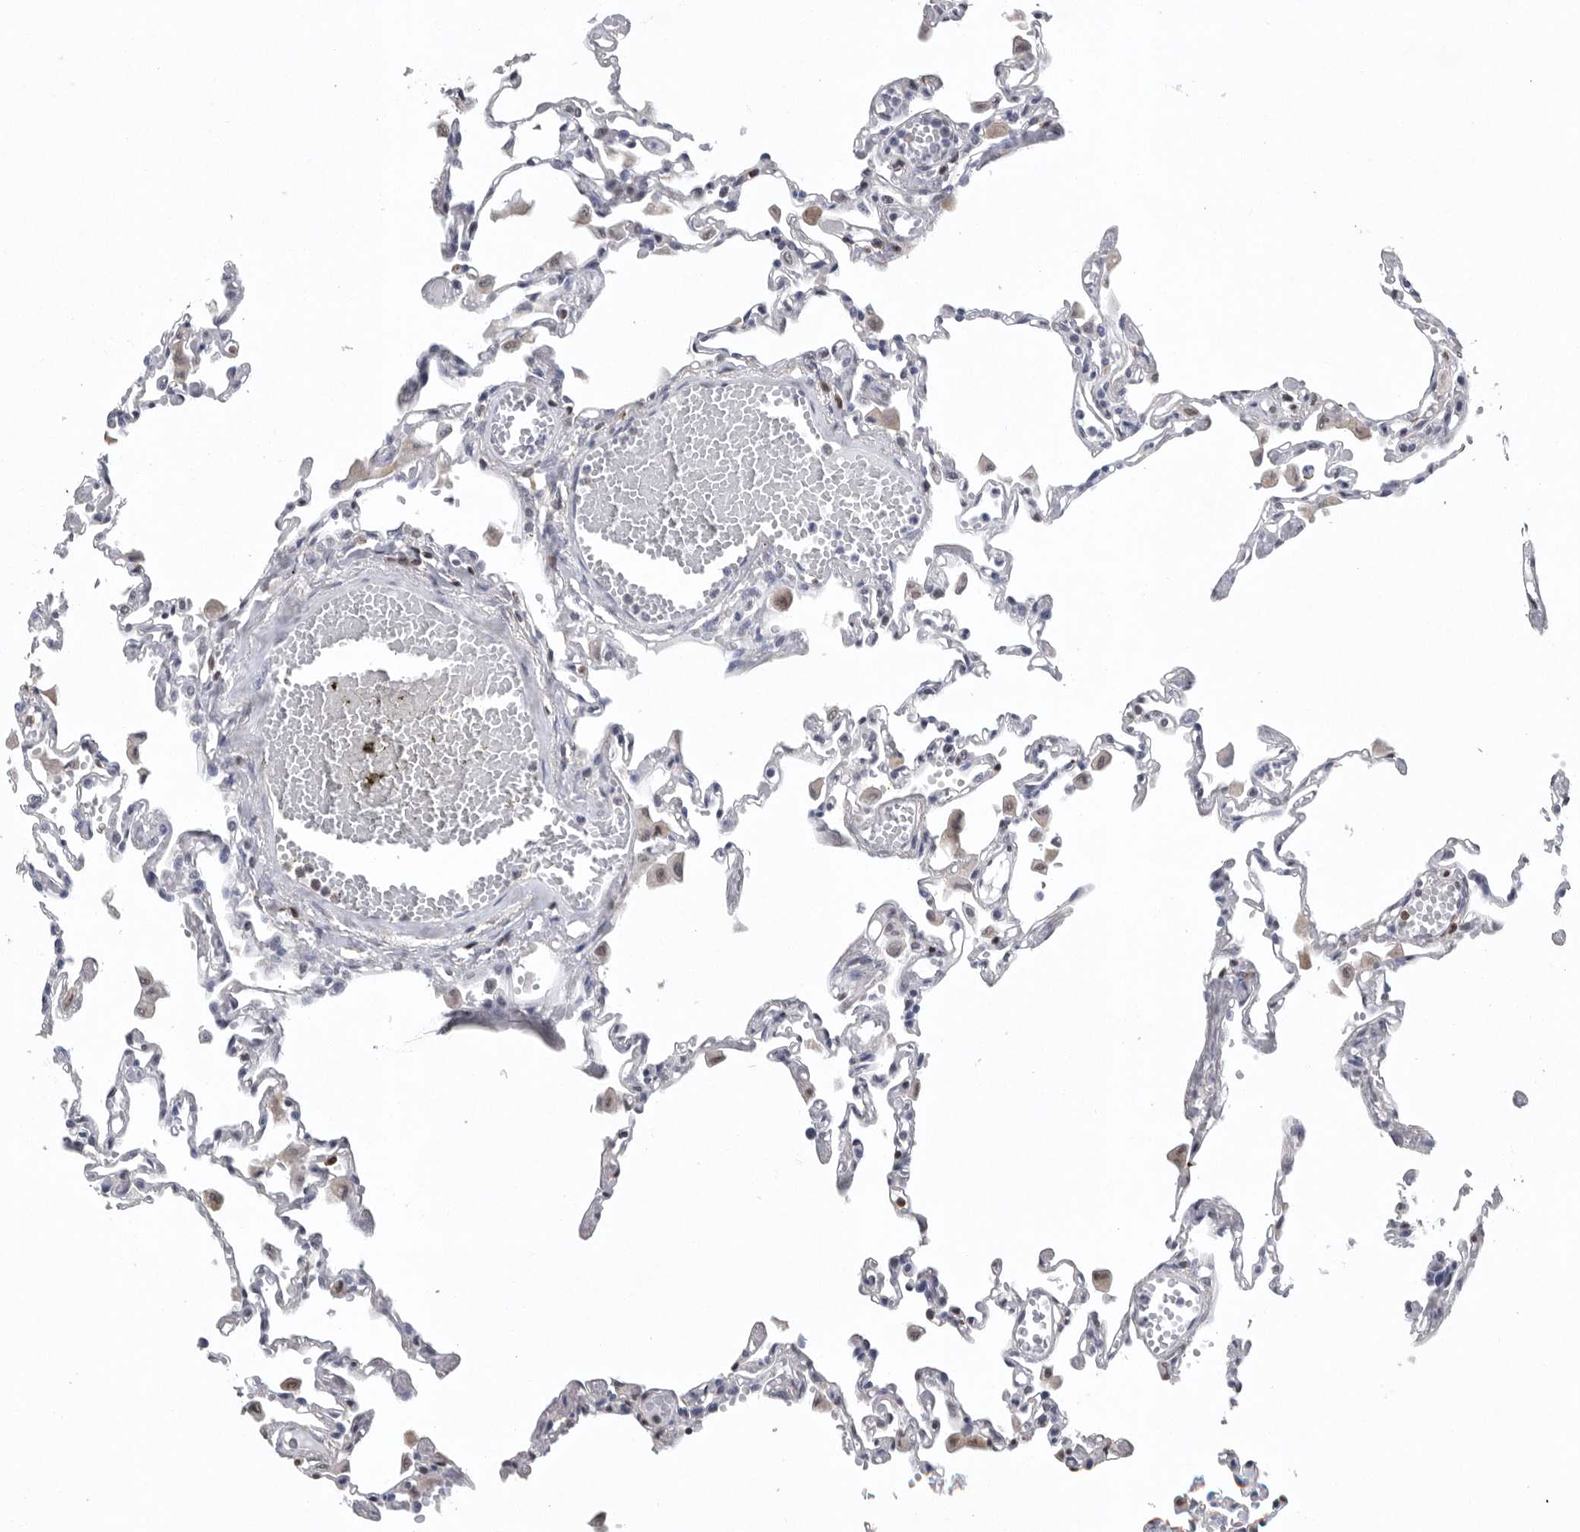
{"staining": {"intensity": "moderate", "quantity": "<25%", "location": "nuclear"}, "tissue": "lung", "cell_type": "Alveolar cells", "image_type": "normal", "snomed": [{"axis": "morphology", "description": "Normal tissue, NOS"}, {"axis": "topography", "description": "Bronchus"}, {"axis": "topography", "description": "Lung"}], "caption": "IHC staining of benign lung, which reveals low levels of moderate nuclear expression in about <25% of alveolar cells indicating moderate nuclear protein staining. The staining was performed using DAB (brown) for protein detection and nuclei were counterstained in hematoxylin (blue).", "gene": "PDCD4", "patient": {"sex": "female", "age": 49}}